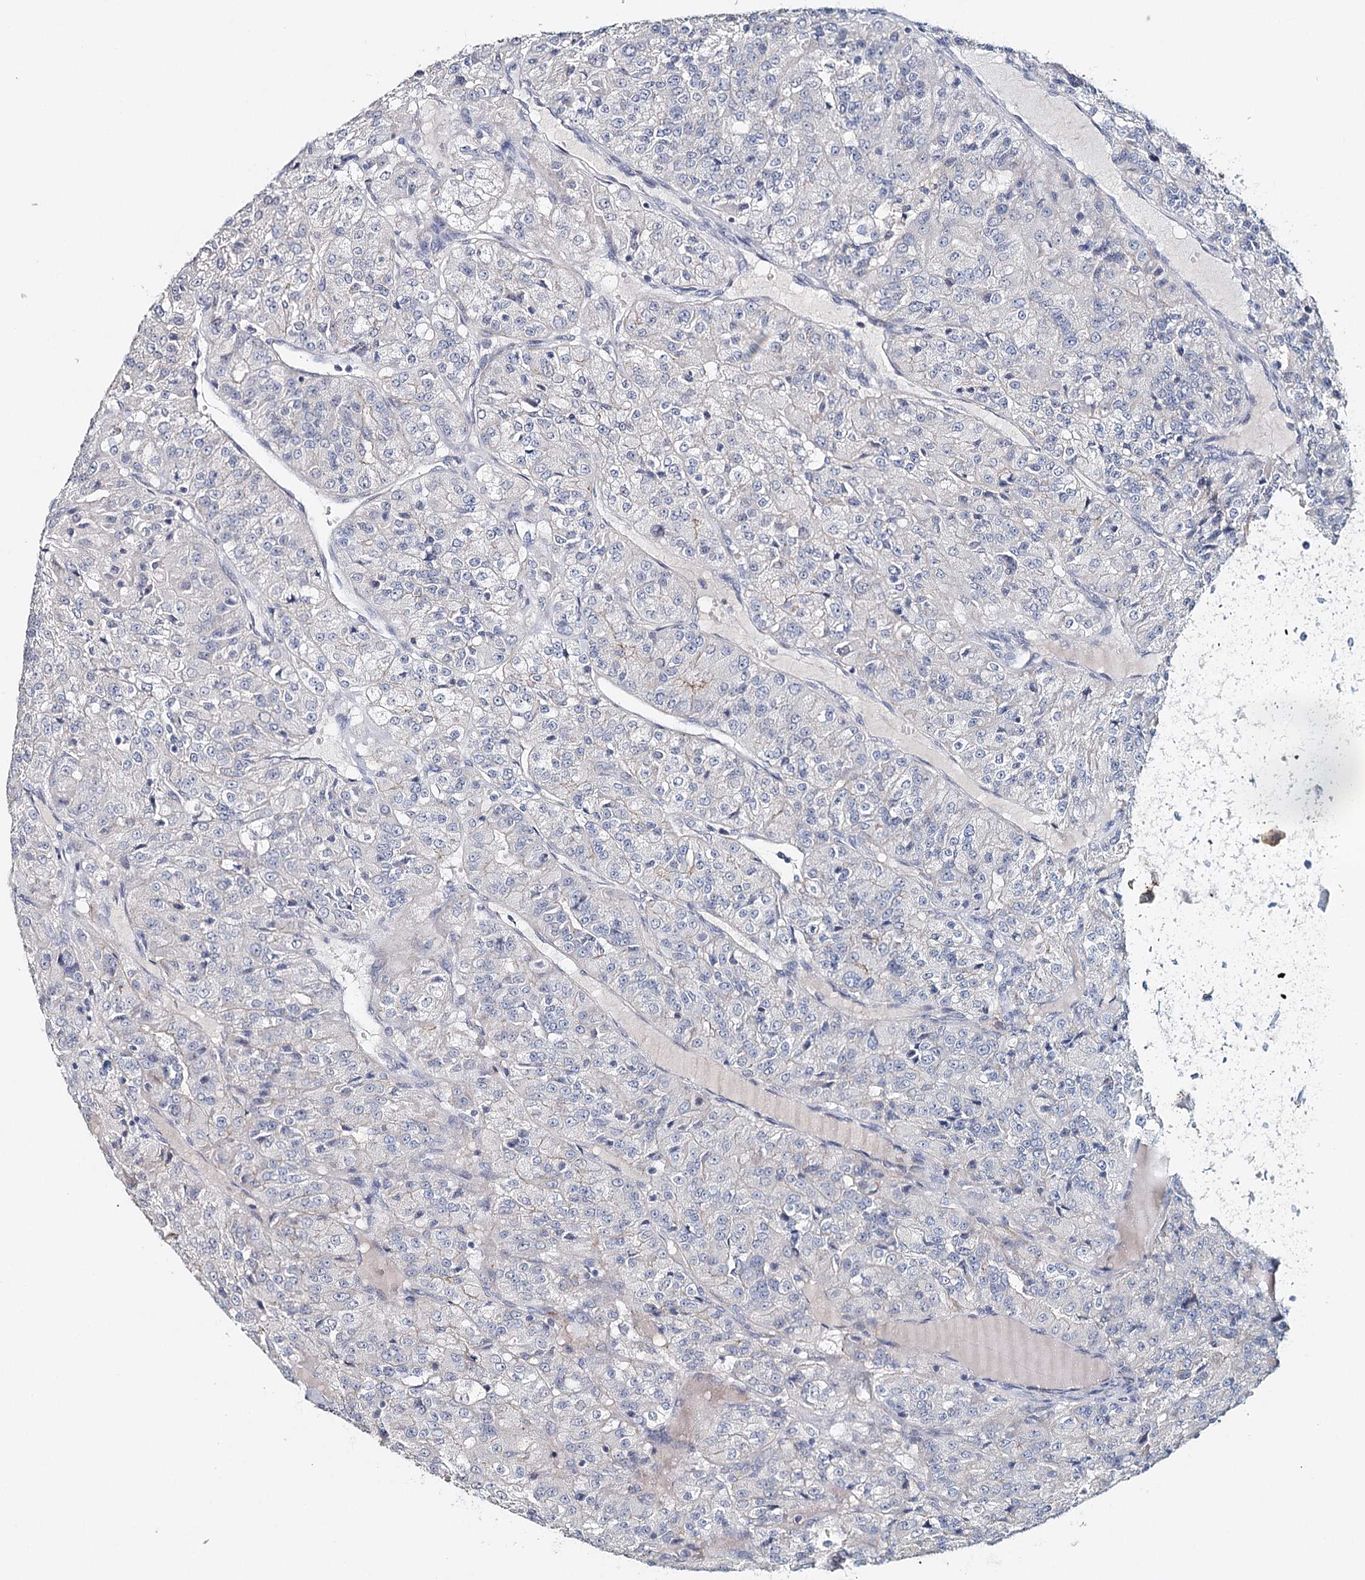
{"staining": {"intensity": "weak", "quantity": "<25%", "location": "cytoplasmic/membranous"}, "tissue": "renal cancer", "cell_type": "Tumor cells", "image_type": "cancer", "snomed": [{"axis": "morphology", "description": "Adenocarcinoma, NOS"}, {"axis": "topography", "description": "Kidney"}], "caption": "Image shows no significant protein positivity in tumor cells of renal cancer.", "gene": "SYNPO", "patient": {"sex": "female", "age": 63}}